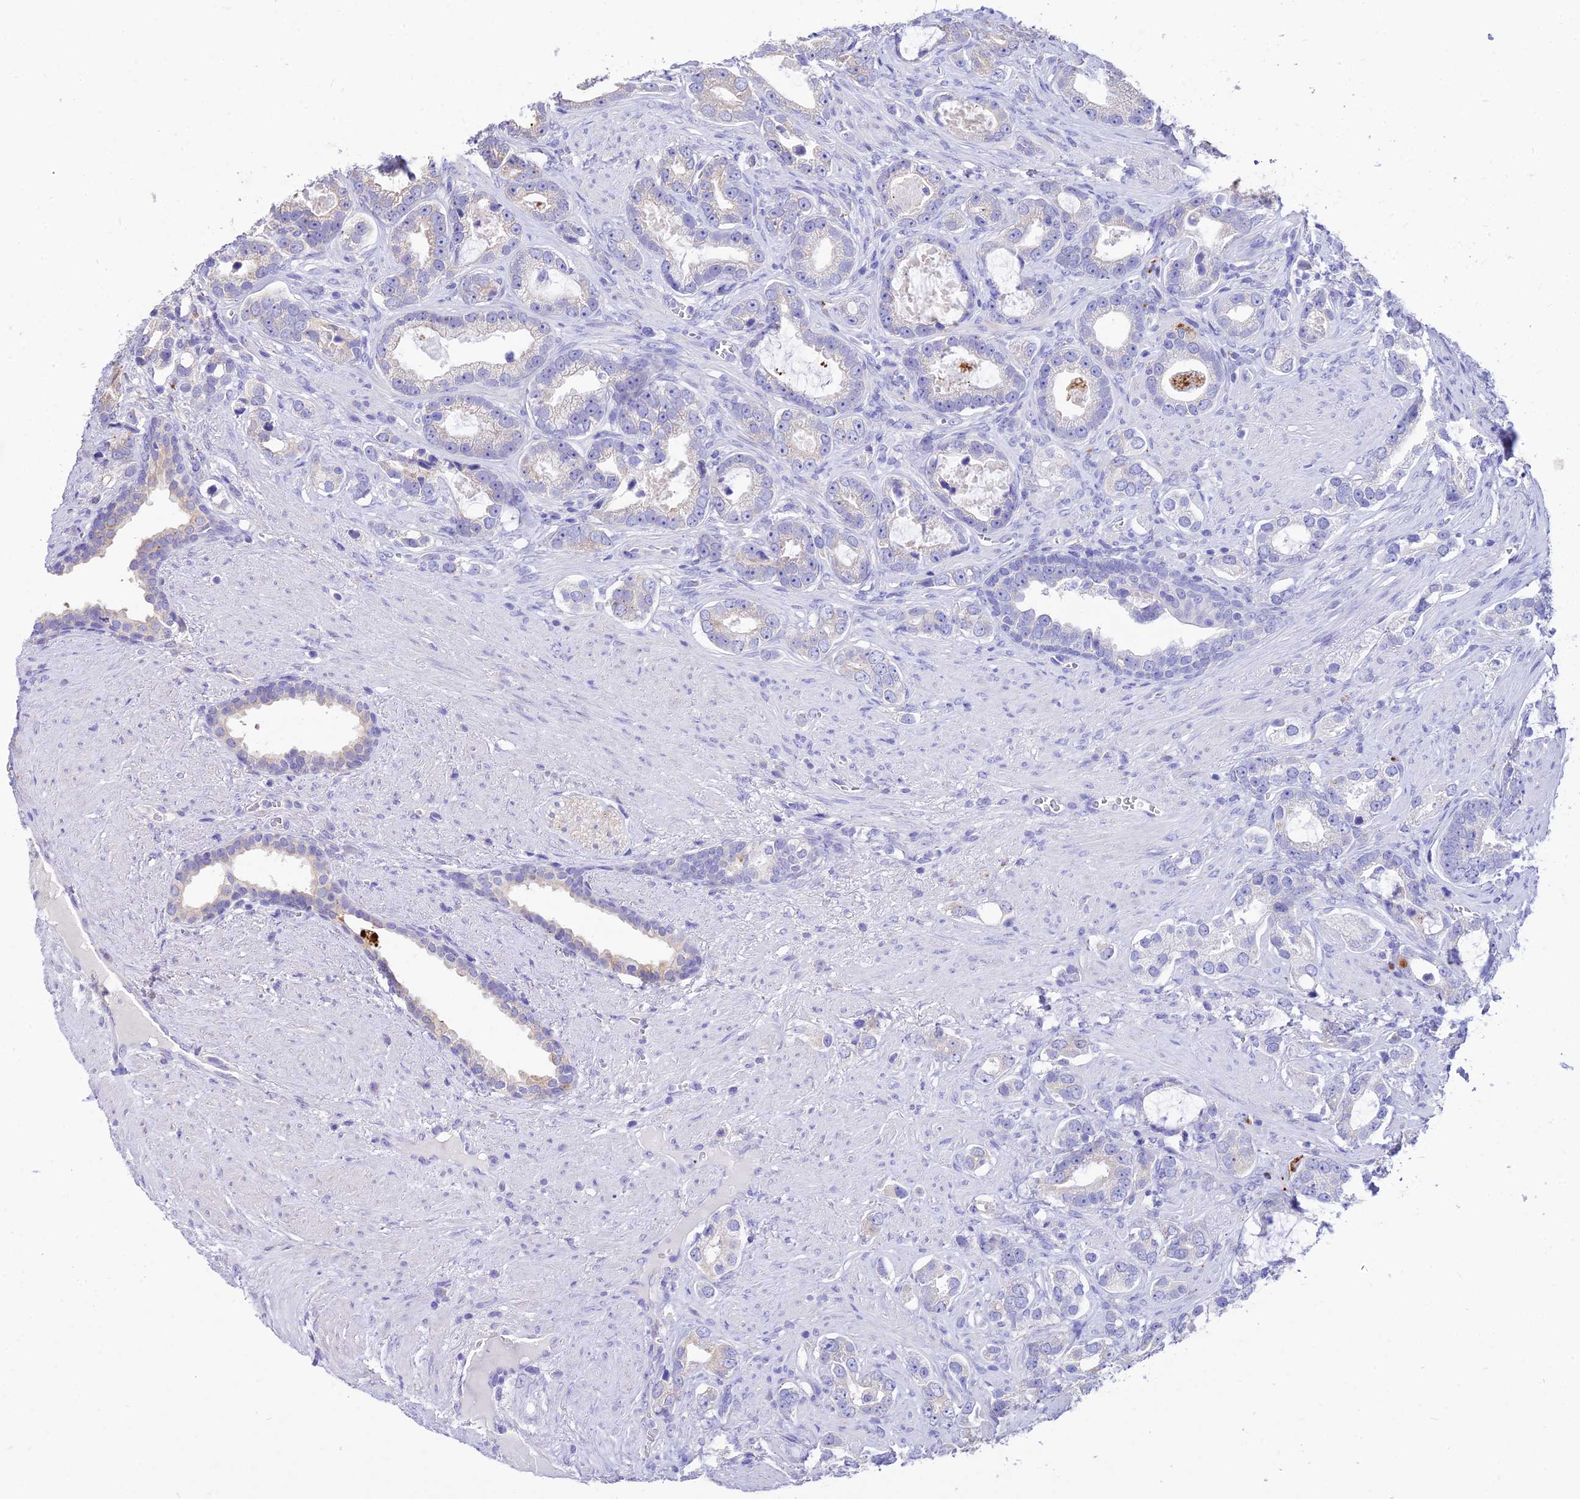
{"staining": {"intensity": "weak", "quantity": "<25%", "location": "cytoplasmic/membranous"}, "tissue": "prostate cancer", "cell_type": "Tumor cells", "image_type": "cancer", "snomed": [{"axis": "morphology", "description": "Adenocarcinoma, High grade"}, {"axis": "topography", "description": "Prostate"}], "caption": "Photomicrograph shows no protein staining in tumor cells of prostate cancer tissue. (DAB (3,3'-diaminobenzidine) IHC with hematoxylin counter stain).", "gene": "SDHD", "patient": {"sex": "male", "age": 67}}